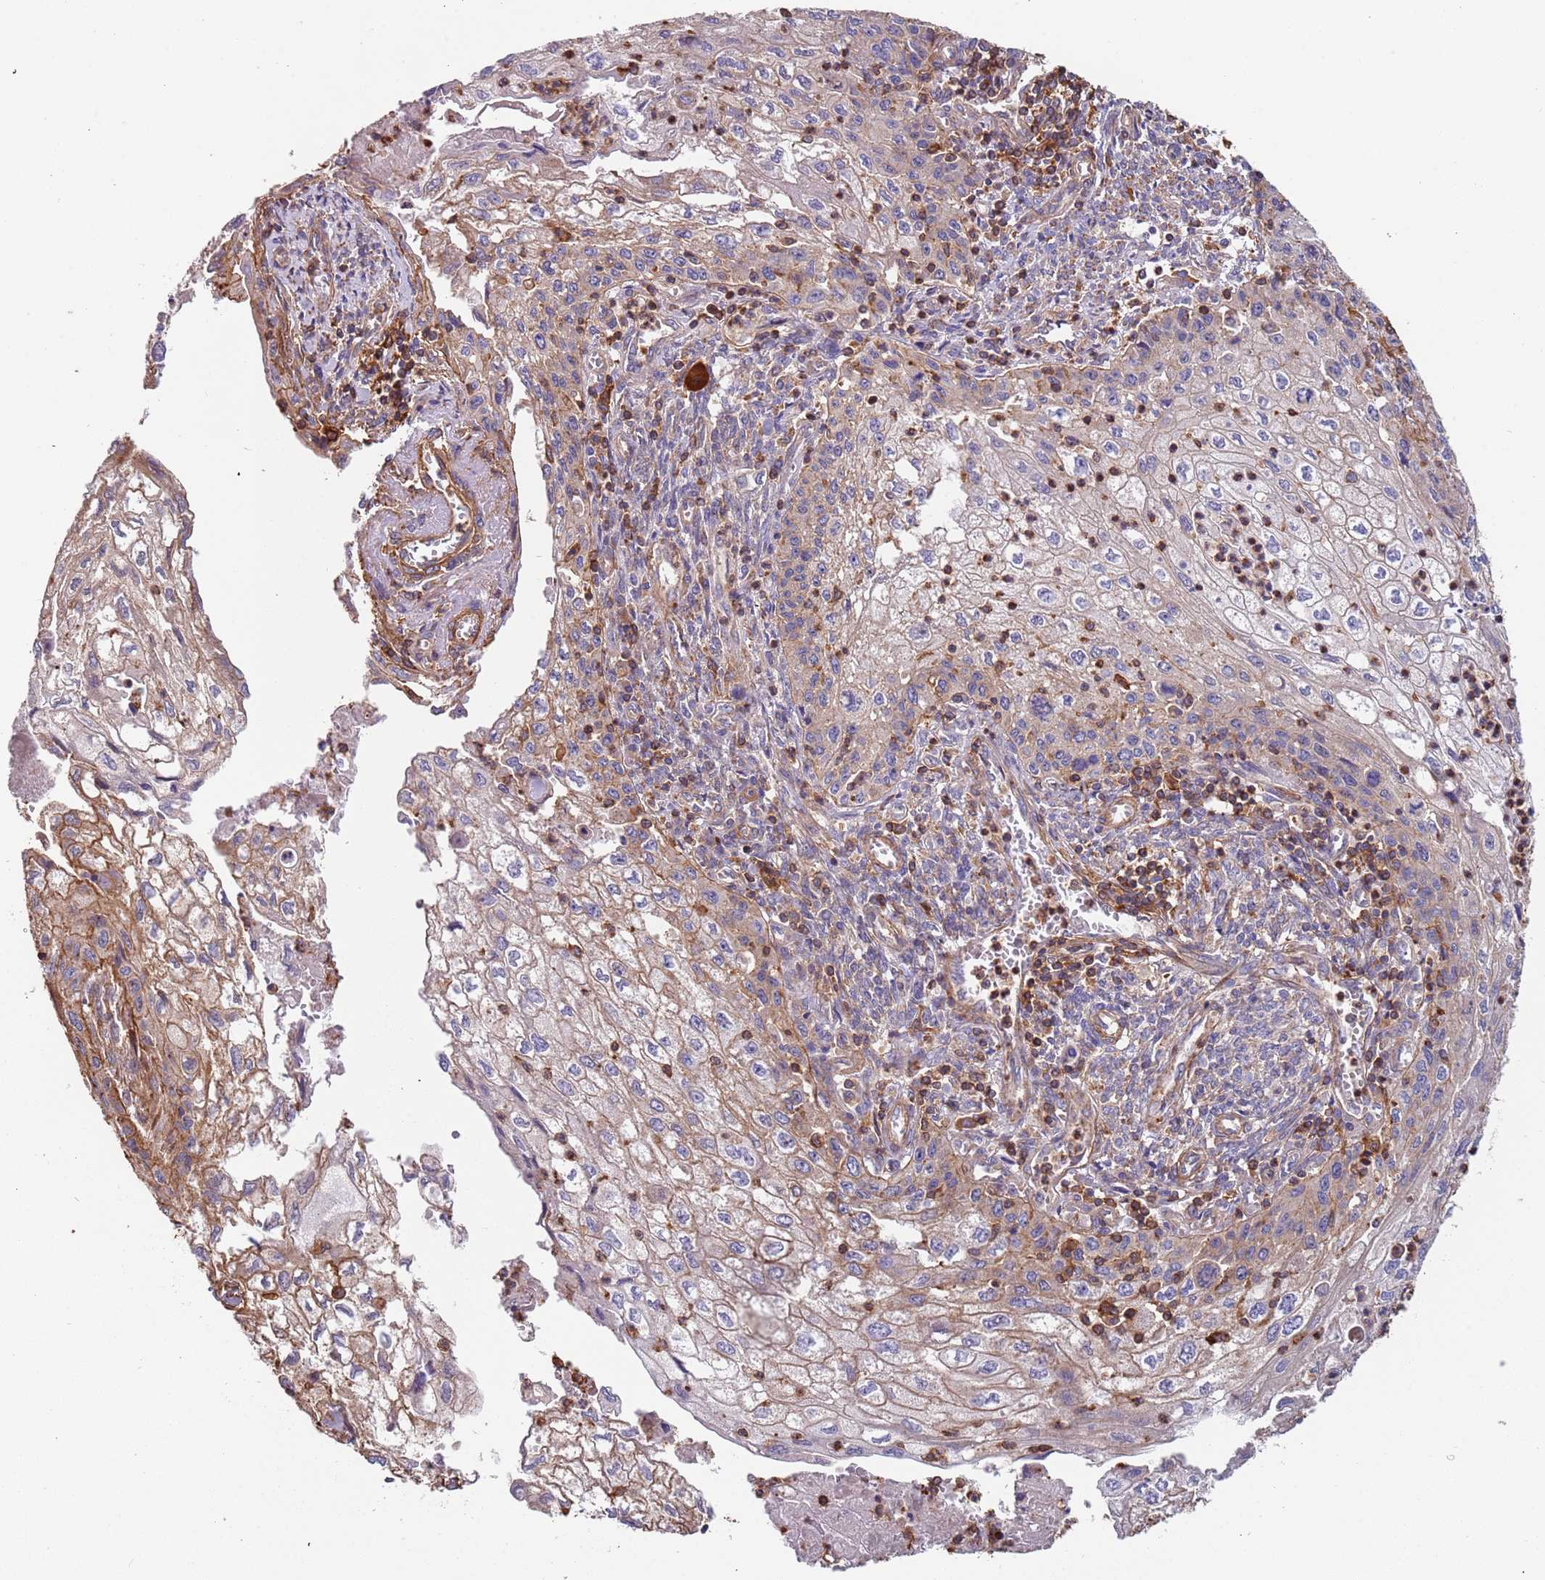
{"staining": {"intensity": "moderate", "quantity": "25%-75%", "location": "cytoplasmic/membranous"}, "tissue": "cervical cancer", "cell_type": "Tumor cells", "image_type": "cancer", "snomed": [{"axis": "morphology", "description": "Squamous cell carcinoma, NOS"}, {"axis": "topography", "description": "Cervix"}], "caption": "Protein expression analysis of human cervical squamous cell carcinoma reveals moderate cytoplasmic/membranous staining in approximately 25%-75% of tumor cells.", "gene": "SYT4", "patient": {"sex": "female", "age": 67}}